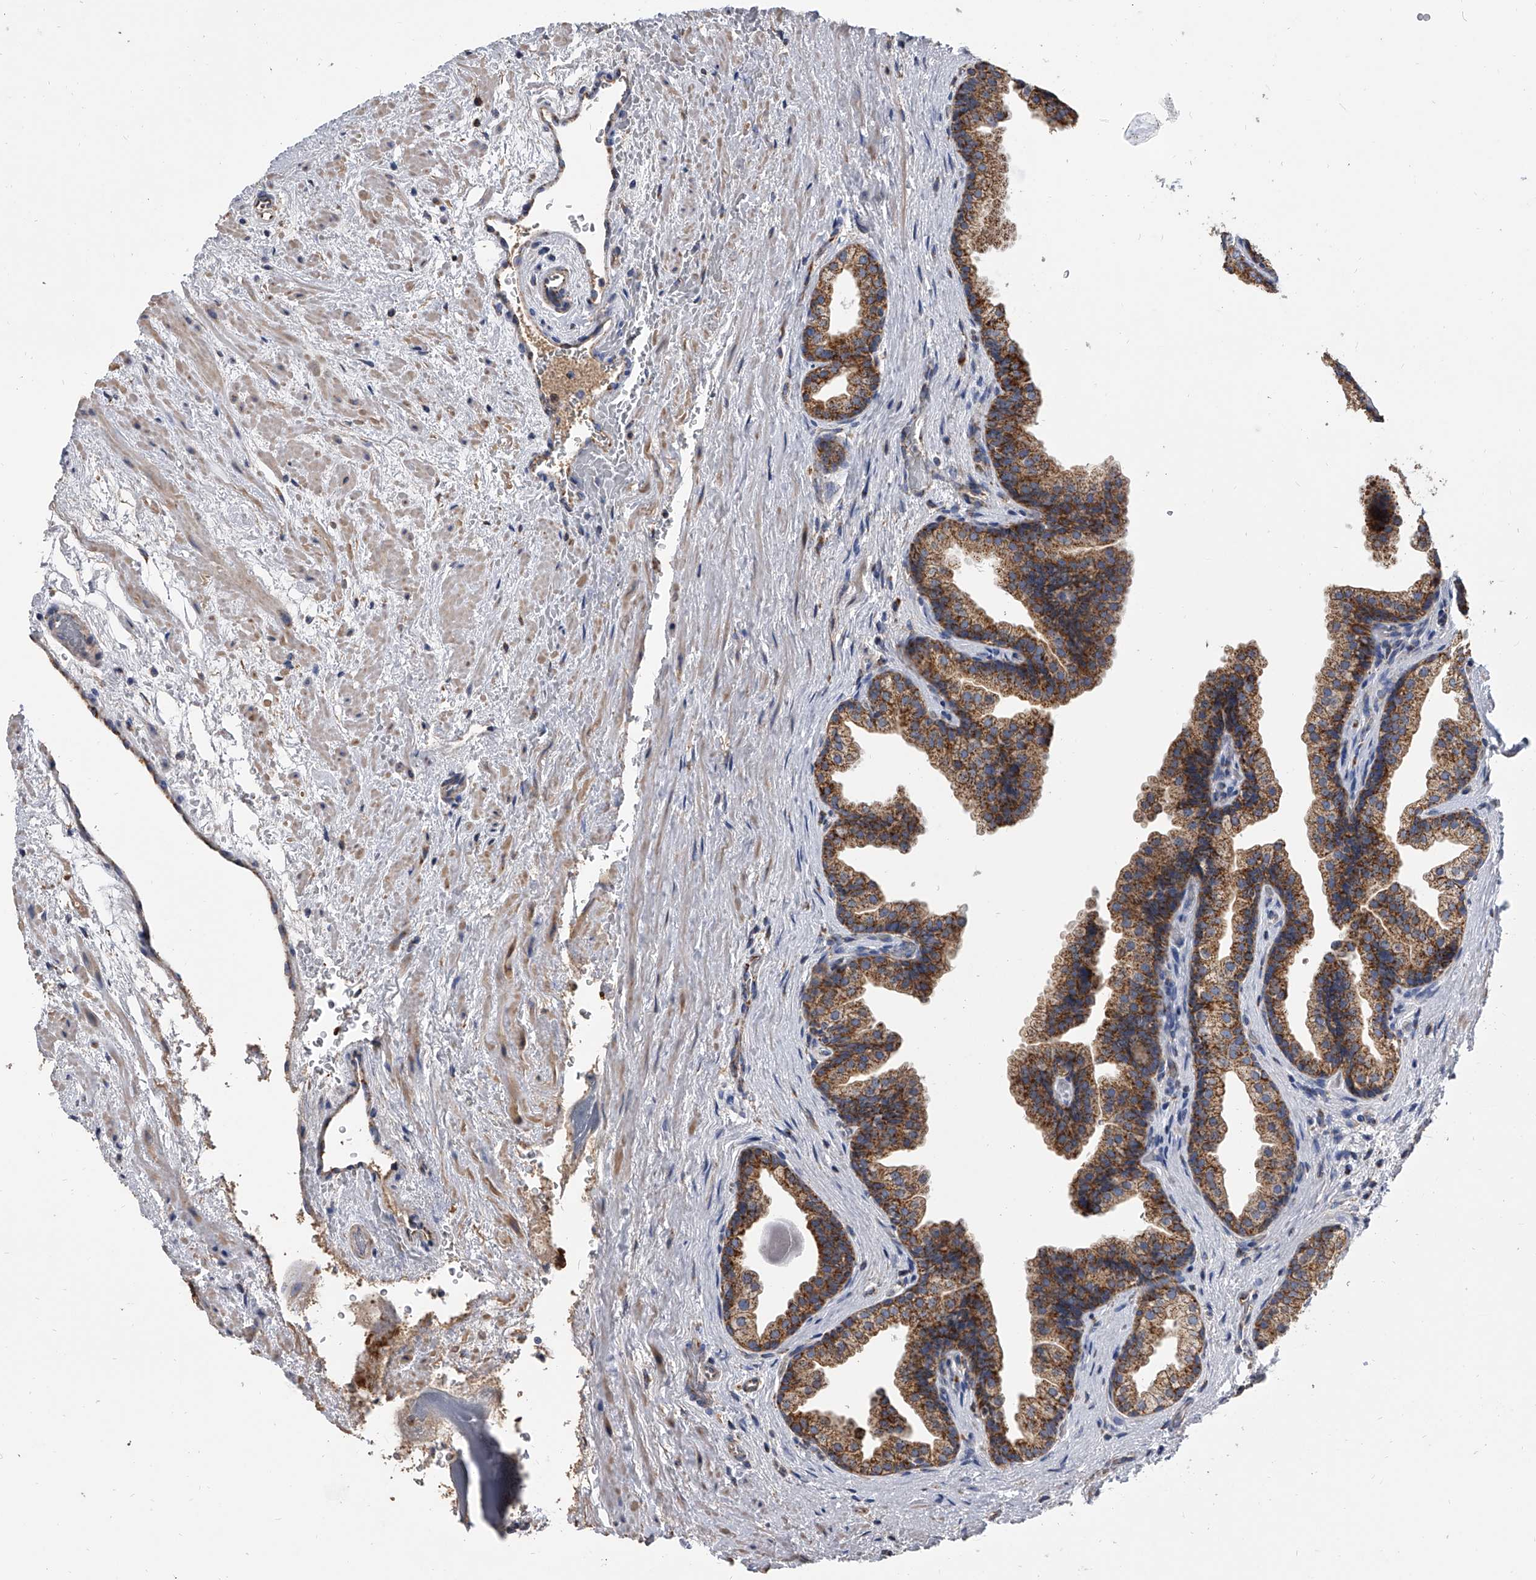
{"staining": {"intensity": "strong", "quantity": ">75%", "location": "cytoplasmic/membranous"}, "tissue": "prostate", "cell_type": "Glandular cells", "image_type": "normal", "snomed": [{"axis": "morphology", "description": "Normal tissue, NOS"}, {"axis": "topography", "description": "Prostate"}], "caption": "High-magnification brightfield microscopy of benign prostate stained with DAB (3,3'-diaminobenzidine) (brown) and counterstained with hematoxylin (blue). glandular cells exhibit strong cytoplasmic/membranous staining is appreciated in approximately>75% of cells.", "gene": "MRPL28", "patient": {"sex": "male", "age": 48}}